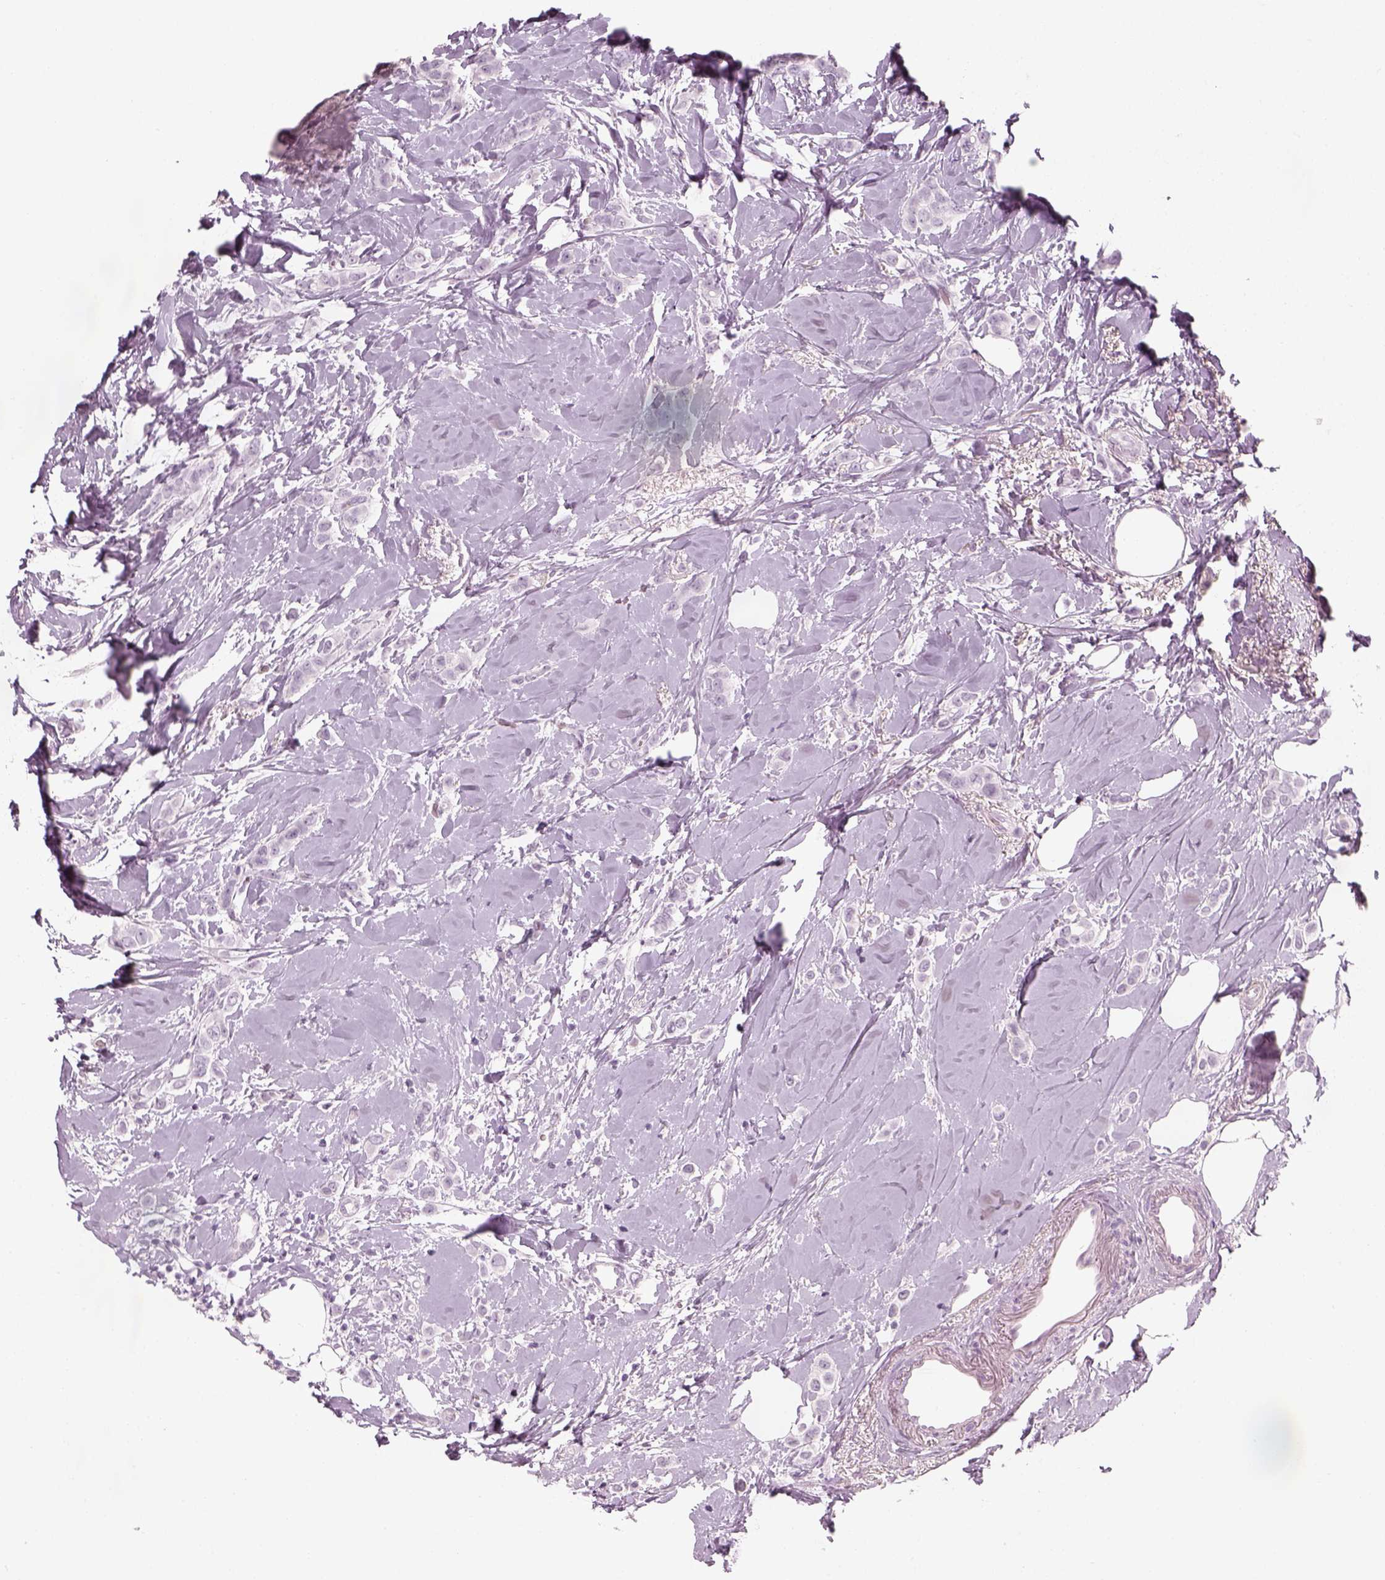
{"staining": {"intensity": "negative", "quantity": "none", "location": "none"}, "tissue": "breast cancer", "cell_type": "Tumor cells", "image_type": "cancer", "snomed": [{"axis": "morphology", "description": "Lobular carcinoma"}, {"axis": "topography", "description": "Breast"}], "caption": "An immunohistochemistry histopathology image of lobular carcinoma (breast) is shown. There is no staining in tumor cells of lobular carcinoma (breast).", "gene": "GAS2L2", "patient": {"sex": "female", "age": 66}}